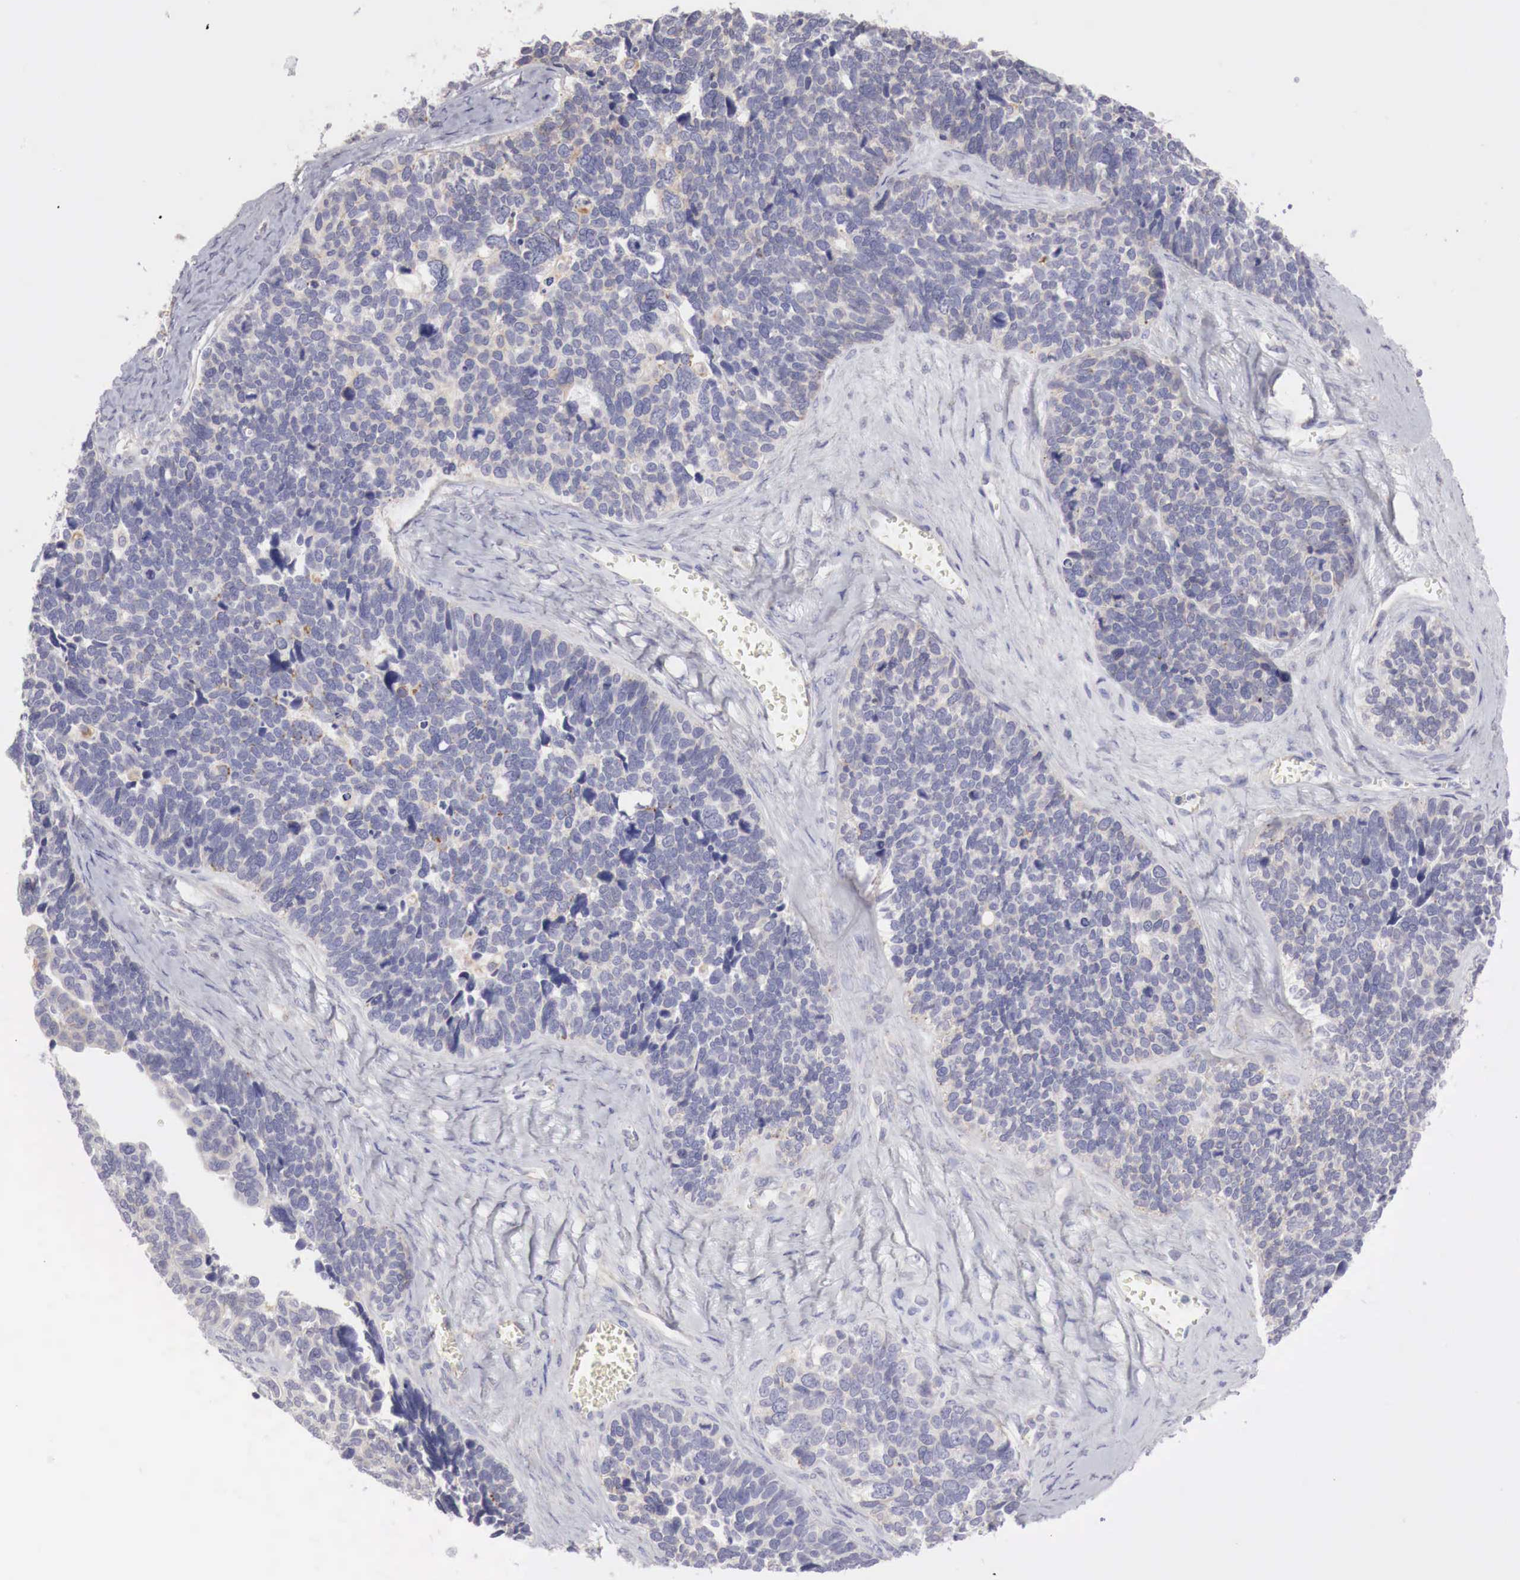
{"staining": {"intensity": "weak", "quantity": "<25%", "location": "cytoplasmic/membranous"}, "tissue": "ovarian cancer", "cell_type": "Tumor cells", "image_type": "cancer", "snomed": [{"axis": "morphology", "description": "Cystadenocarcinoma, serous, NOS"}, {"axis": "topography", "description": "Ovary"}], "caption": "Tumor cells are negative for brown protein staining in ovarian serous cystadenocarcinoma.", "gene": "NSDHL", "patient": {"sex": "female", "age": 77}}